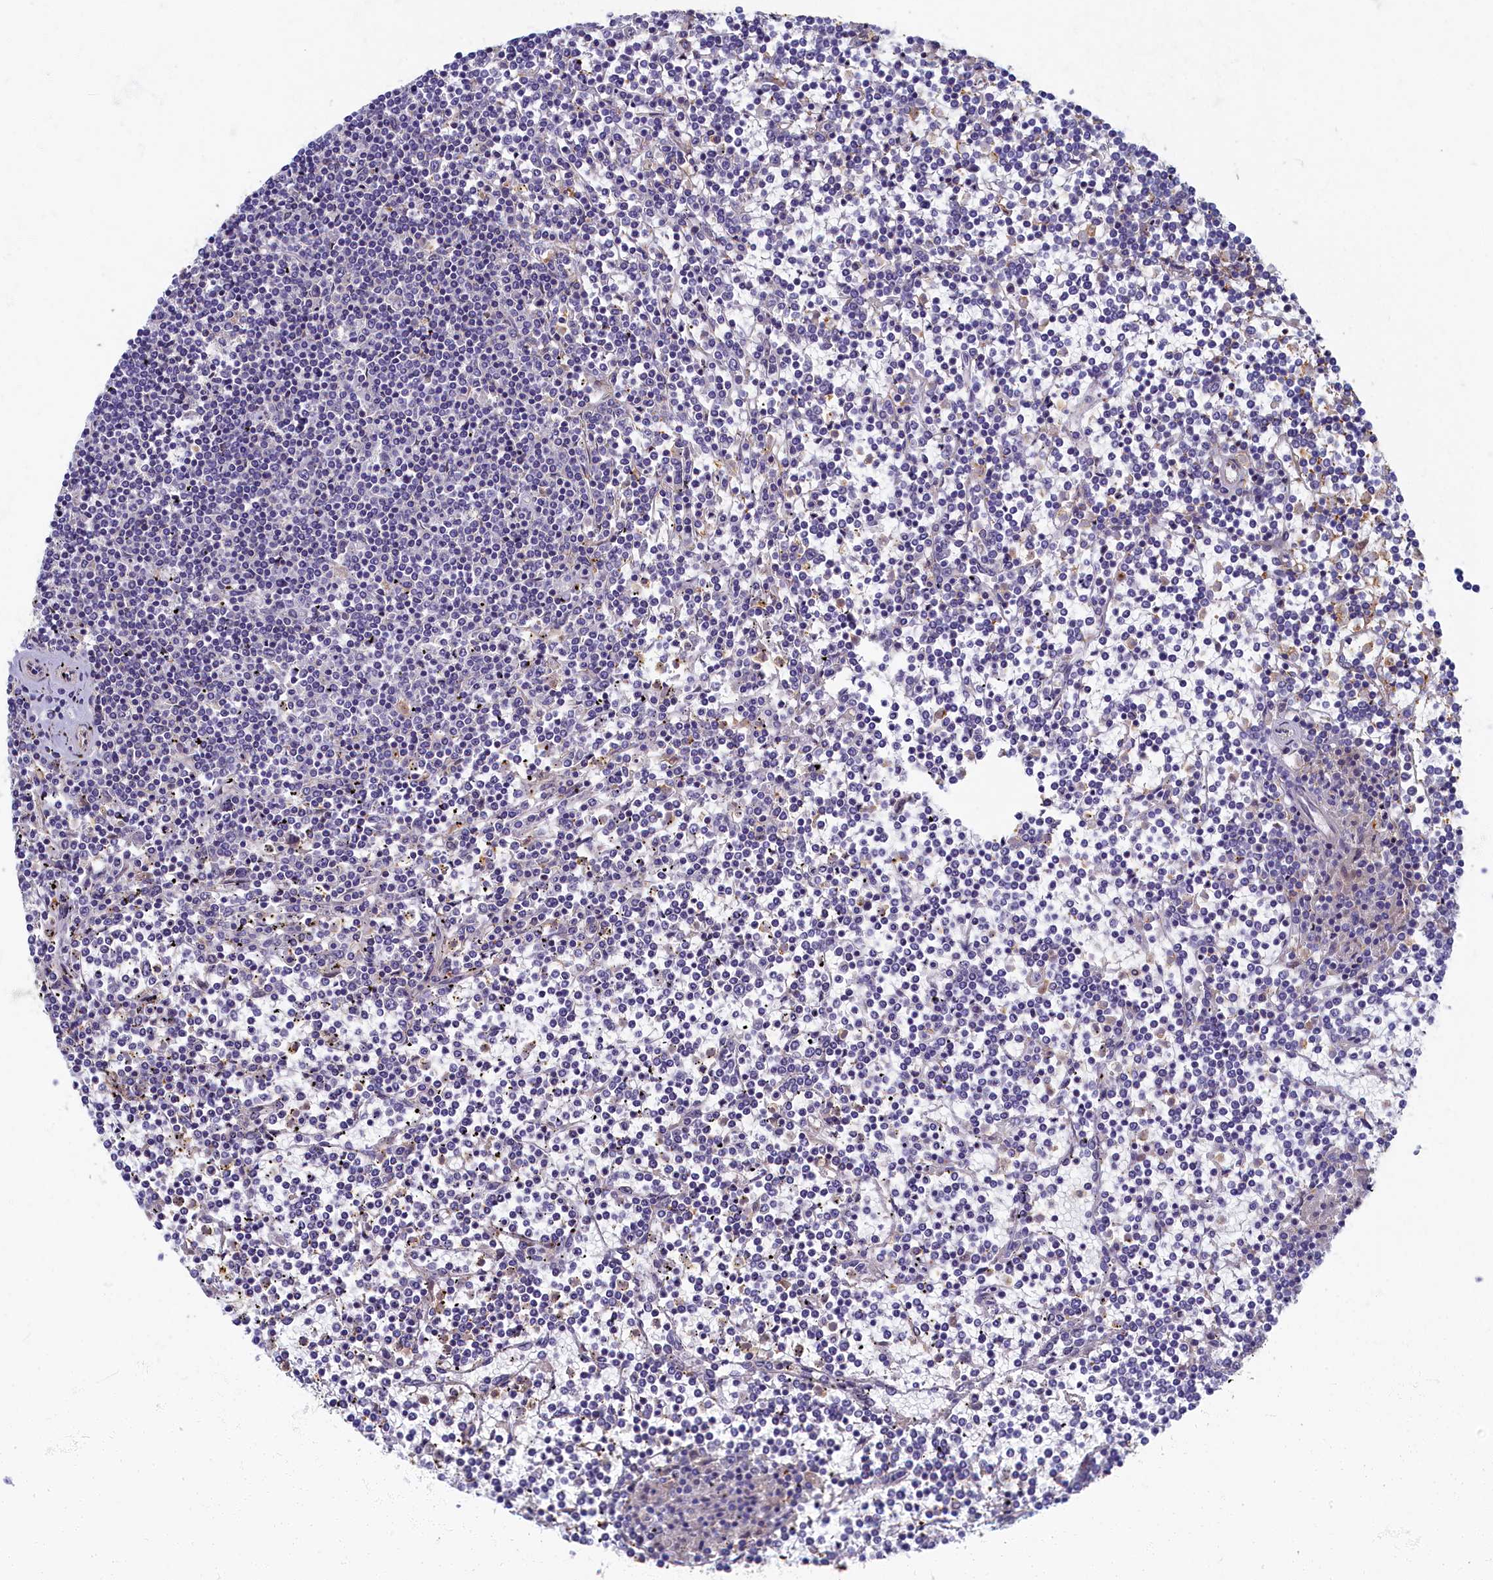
{"staining": {"intensity": "negative", "quantity": "none", "location": "none"}, "tissue": "lymphoma", "cell_type": "Tumor cells", "image_type": "cancer", "snomed": [{"axis": "morphology", "description": "Malignant lymphoma, non-Hodgkin's type, Low grade"}, {"axis": "topography", "description": "Spleen"}], "caption": "Tumor cells are negative for brown protein staining in lymphoma.", "gene": "PSMG2", "patient": {"sex": "female", "age": 19}}